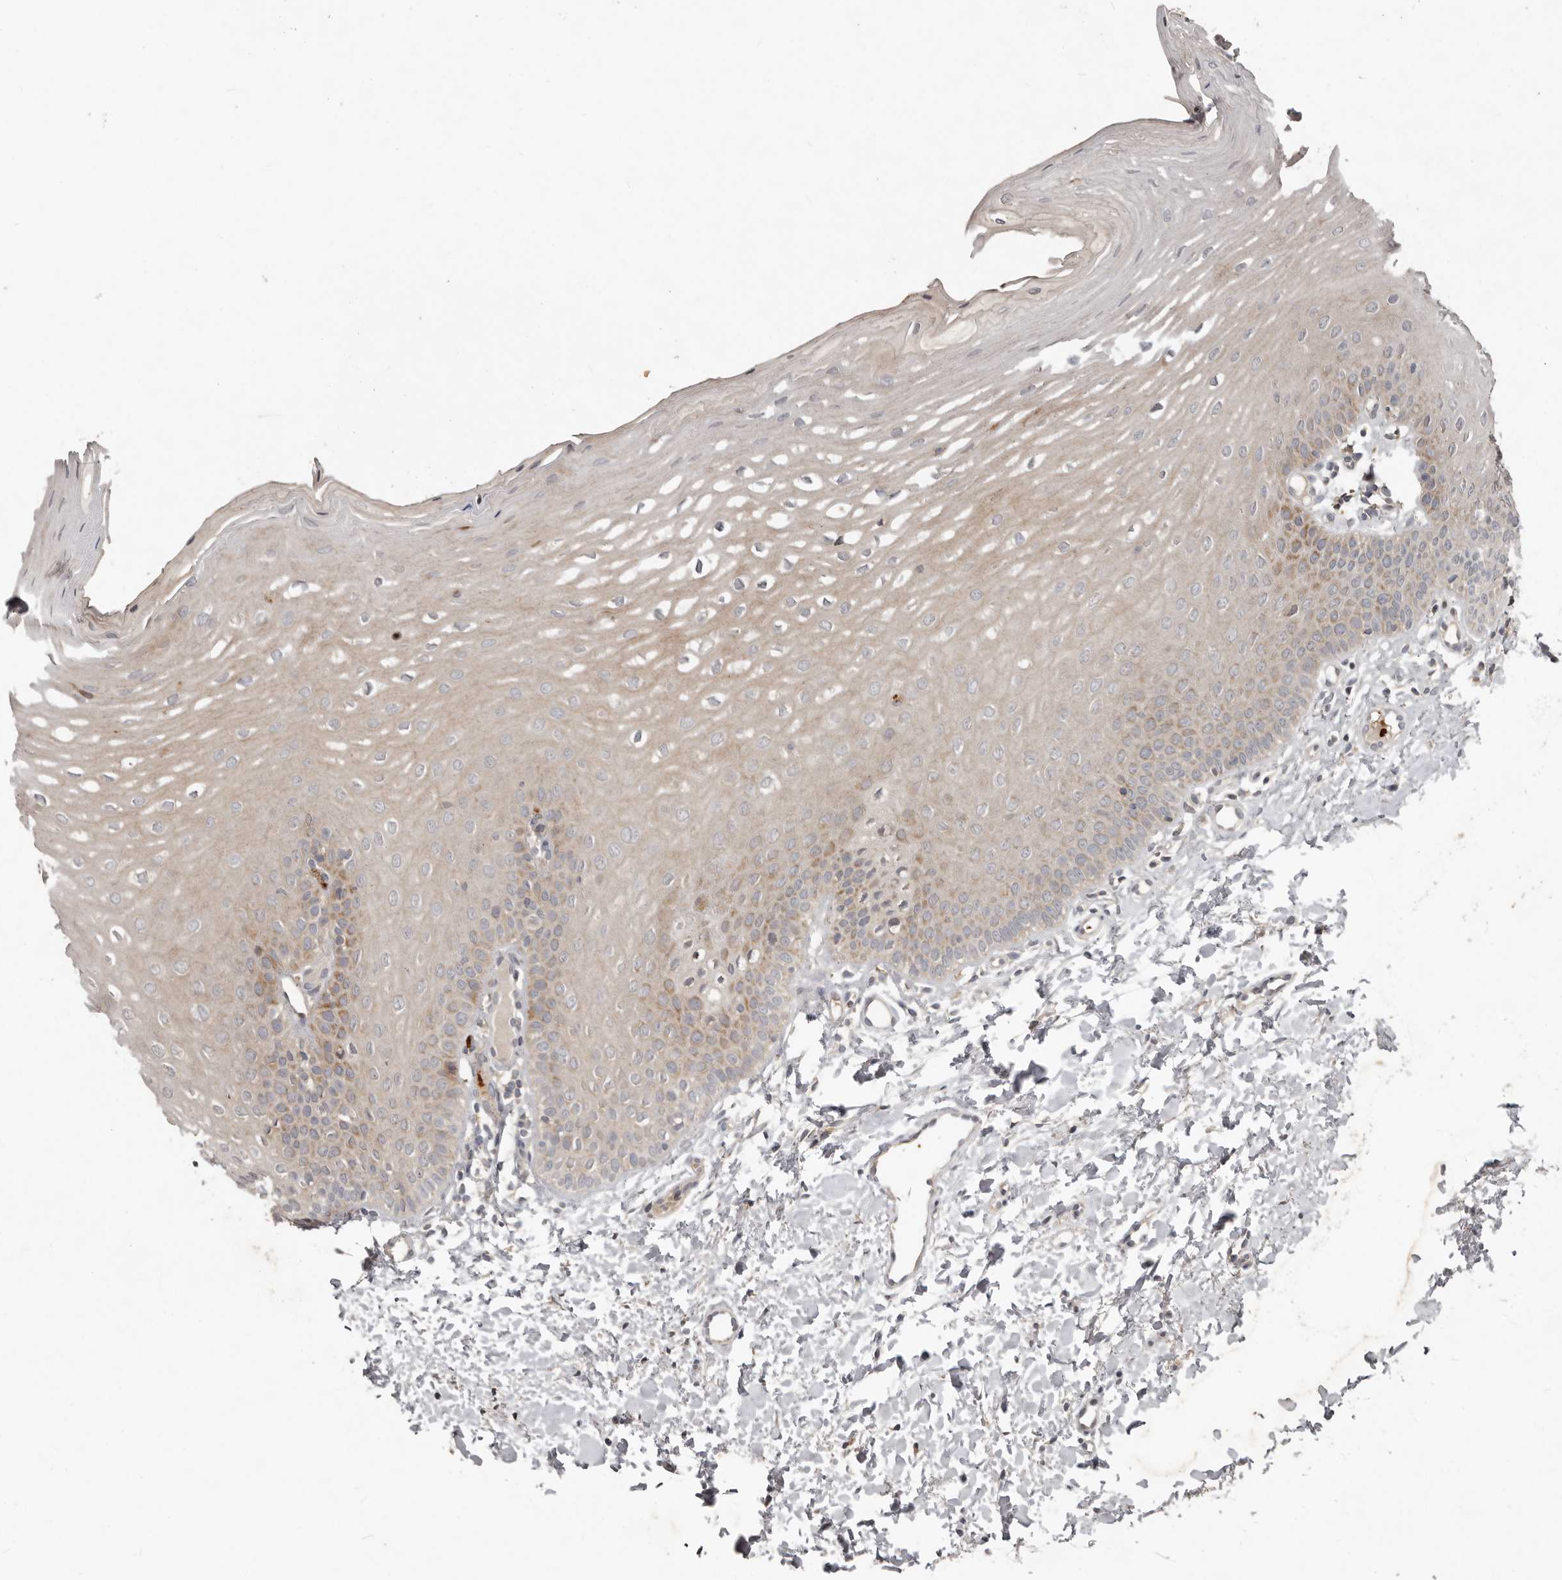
{"staining": {"intensity": "moderate", "quantity": "25%-75%", "location": "cytoplasmic/membranous"}, "tissue": "oral mucosa", "cell_type": "Squamous epithelial cells", "image_type": "normal", "snomed": [{"axis": "morphology", "description": "Normal tissue, NOS"}, {"axis": "topography", "description": "Oral tissue"}], "caption": "Oral mucosa stained for a protein displays moderate cytoplasmic/membranous positivity in squamous epithelial cells. (DAB = brown stain, brightfield microscopy at high magnification).", "gene": "FBXO31", "patient": {"sex": "female", "age": 39}}